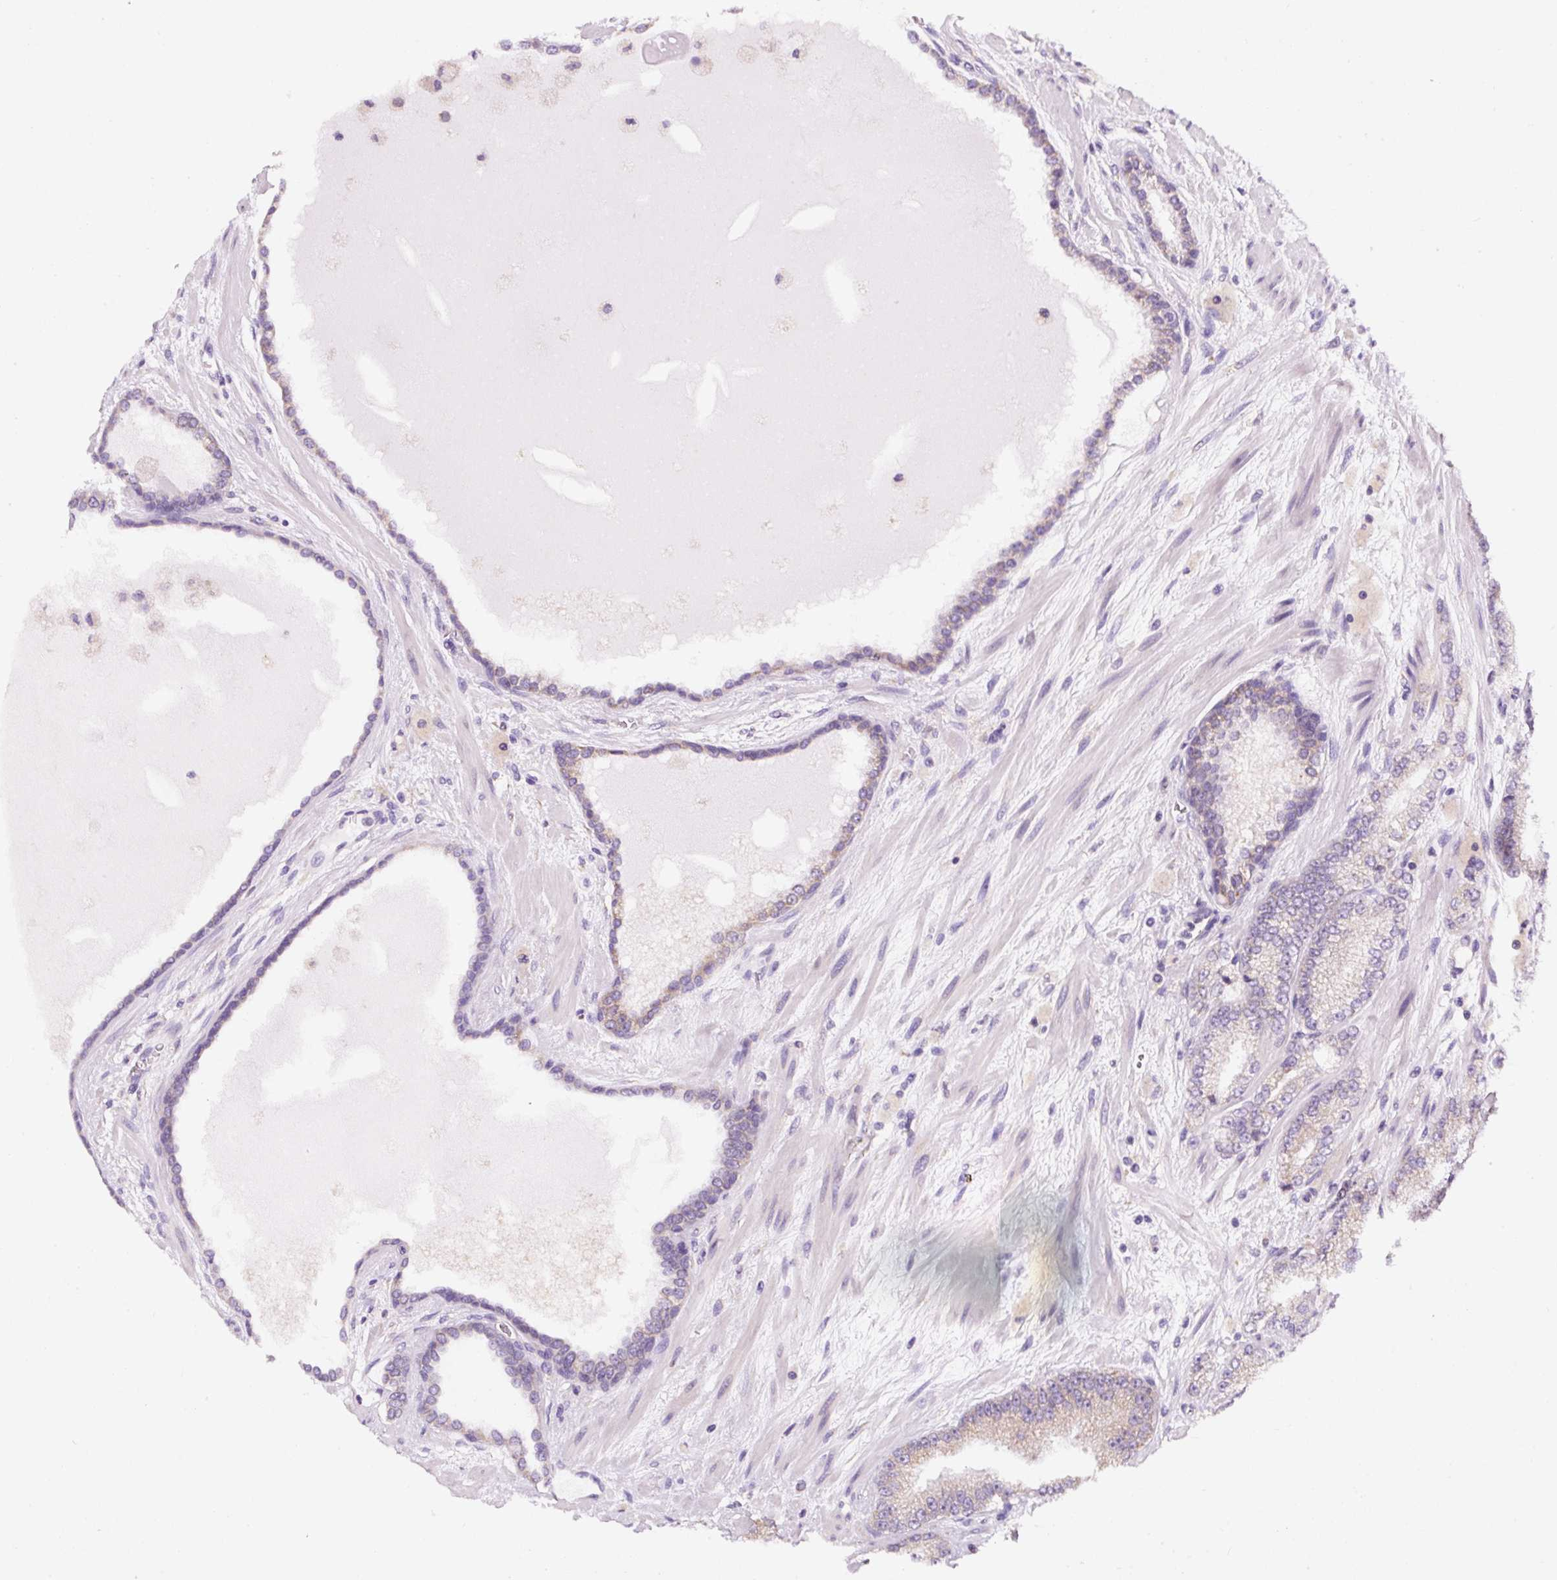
{"staining": {"intensity": "weak", "quantity": "<25%", "location": "cytoplasmic/membranous"}, "tissue": "prostate cancer", "cell_type": "Tumor cells", "image_type": "cancer", "snomed": [{"axis": "morphology", "description": "Adenocarcinoma, High grade"}, {"axis": "topography", "description": "Prostate"}], "caption": "Tumor cells show no significant expression in prostate high-grade adenocarcinoma. (DAB (3,3'-diaminobenzidine) immunohistochemistry with hematoxylin counter stain).", "gene": "DDOST", "patient": {"sex": "male", "age": 68}}